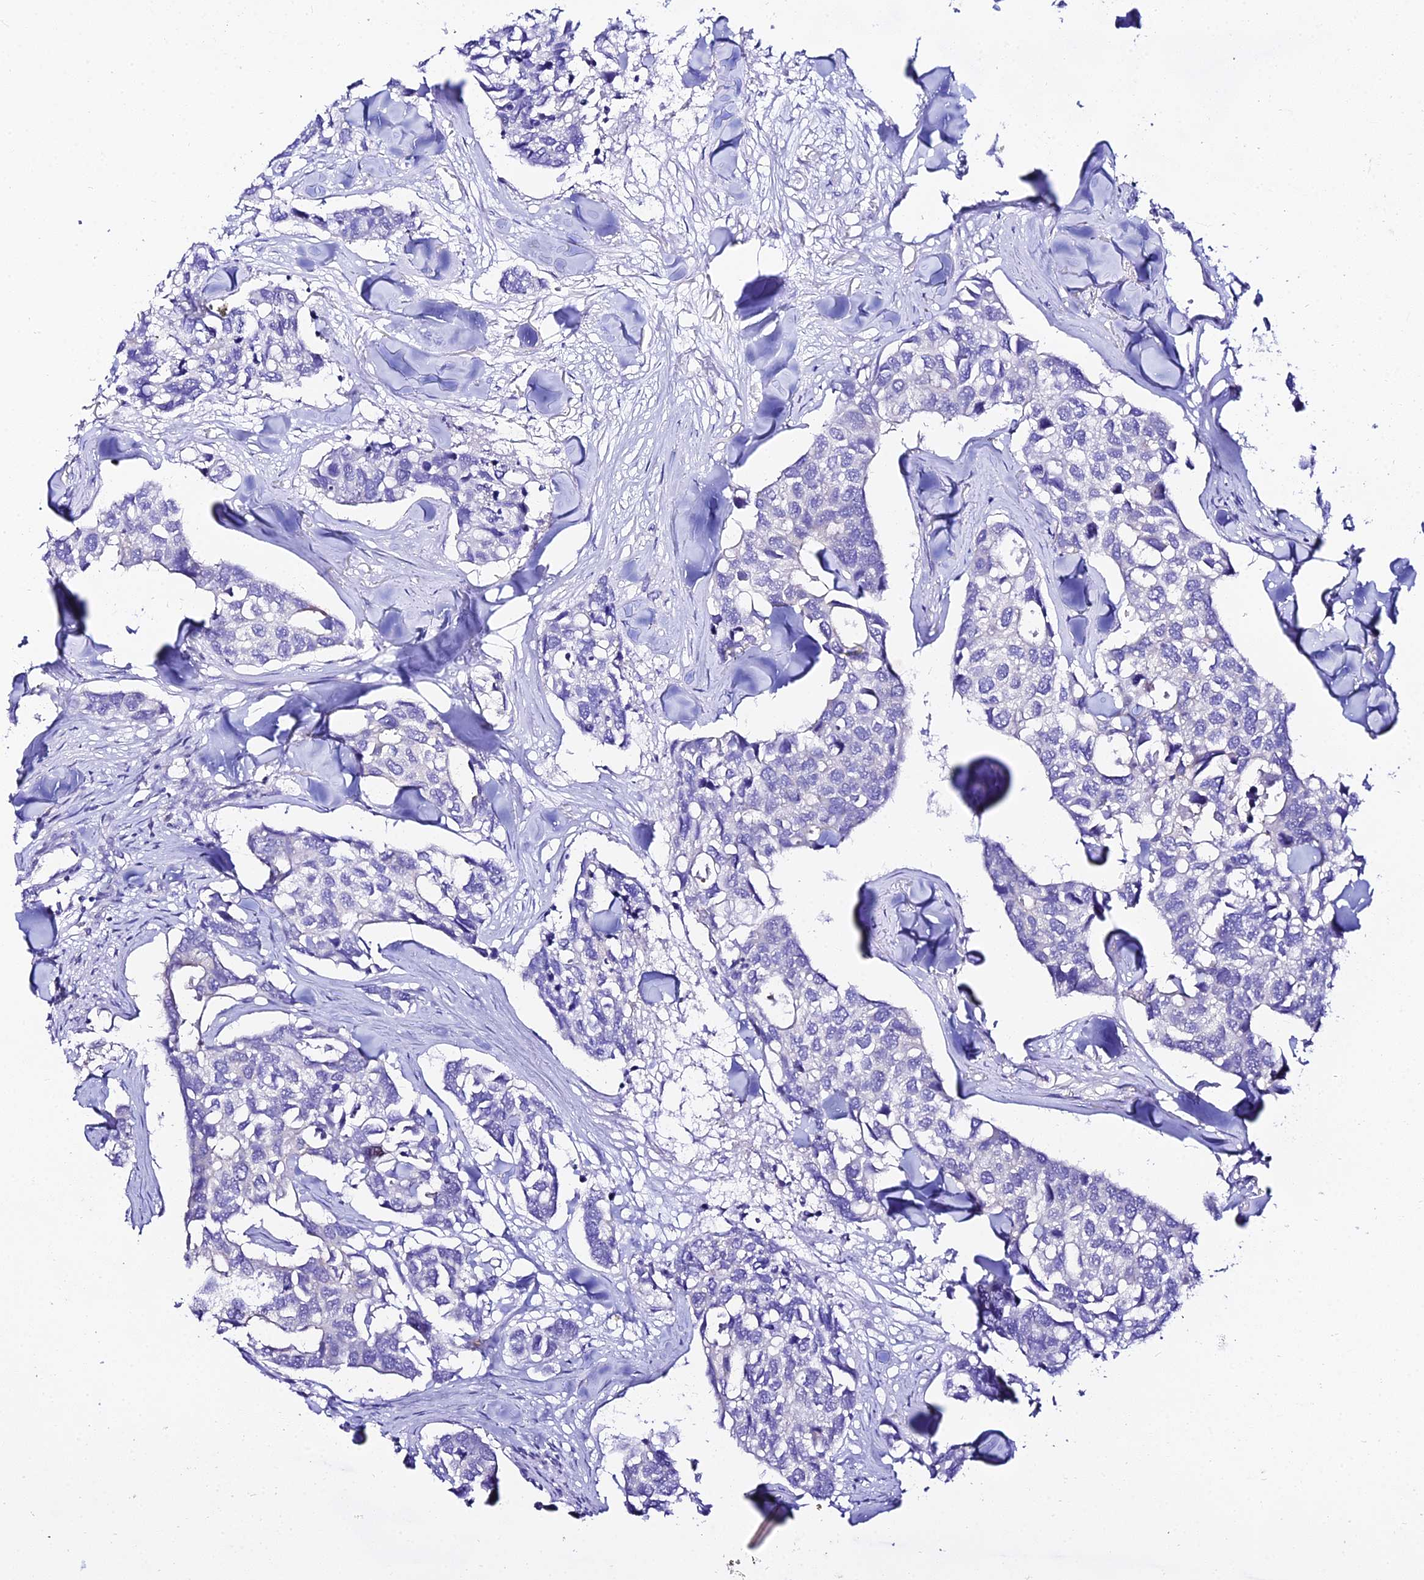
{"staining": {"intensity": "negative", "quantity": "none", "location": "none"}, "tissue": "breast cancer", "cell_type": "Tumor cells", "image_type": "cancer", "snomed": [{"axis": "morphology", "description": "Duct carcinoma"}, {"axis": "topography", "description": "Breast"}], "caption": "Immunohistochemical staining of human breast infiltrating ductal carcinoma exhibits no significant staining in tumor cells.", "gene": "ATG16L2", "patient": {"sex": "female", "age": 83}}